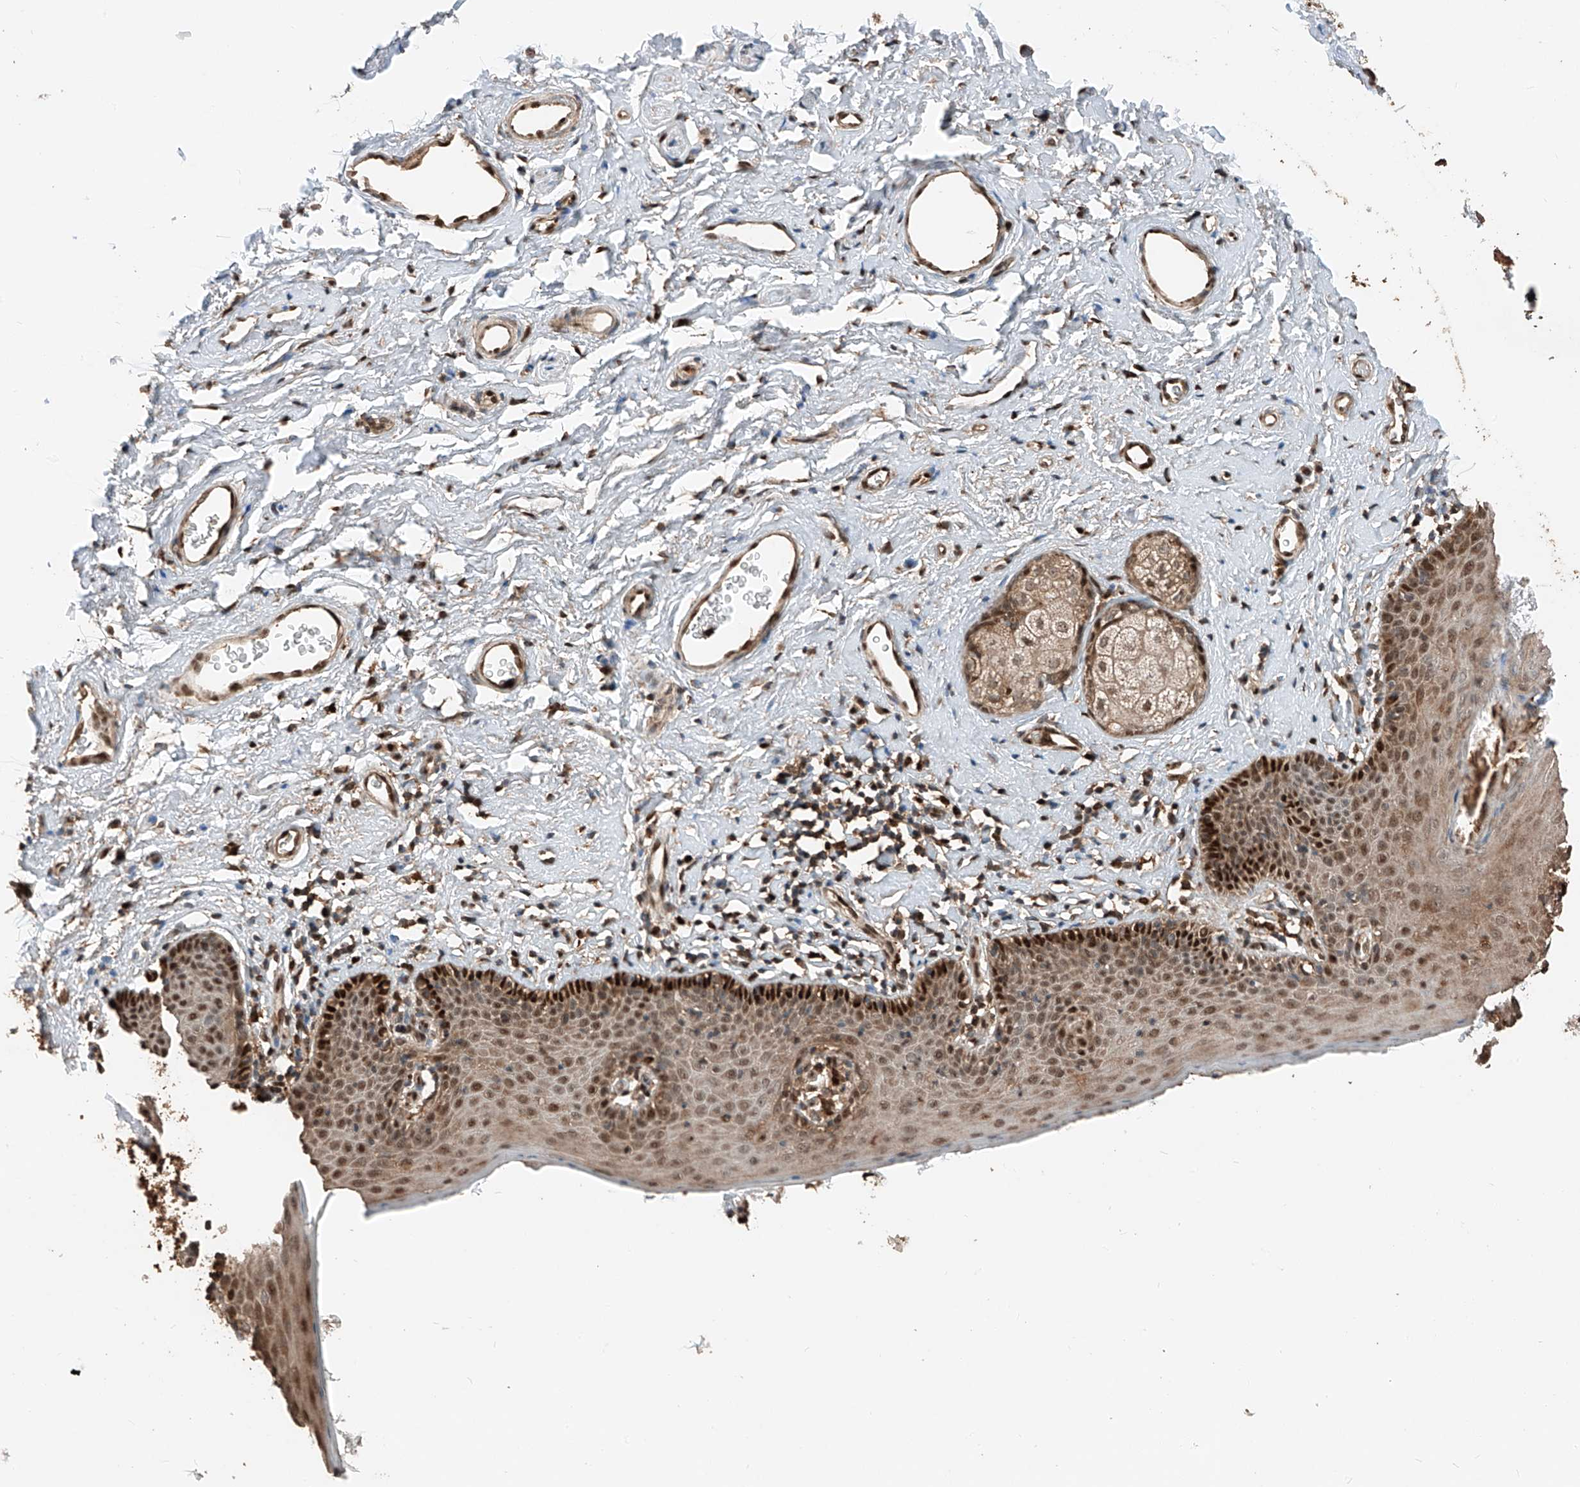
{"staining": {"intensity": "moderate", "quantity": ">75%", "location": "cytoplasmic/membranous,nuclear"}, "tissue": "skin", "cell_type": "Epidermal cells", "image_type": "normal", "snomed": [{"axis": "morphology", "description": "Normal tissue, NOS"}, {"axis": "topography", "description": "Vulva"}], "caption": "Protein positivity by IHC displays moderate cytoplasmic/membranous,nuclear staining in about >75% of epidermal cells in unremarkable skin.", "gene": "RMND1", "patient": {"sex": "female", "age": 66}}